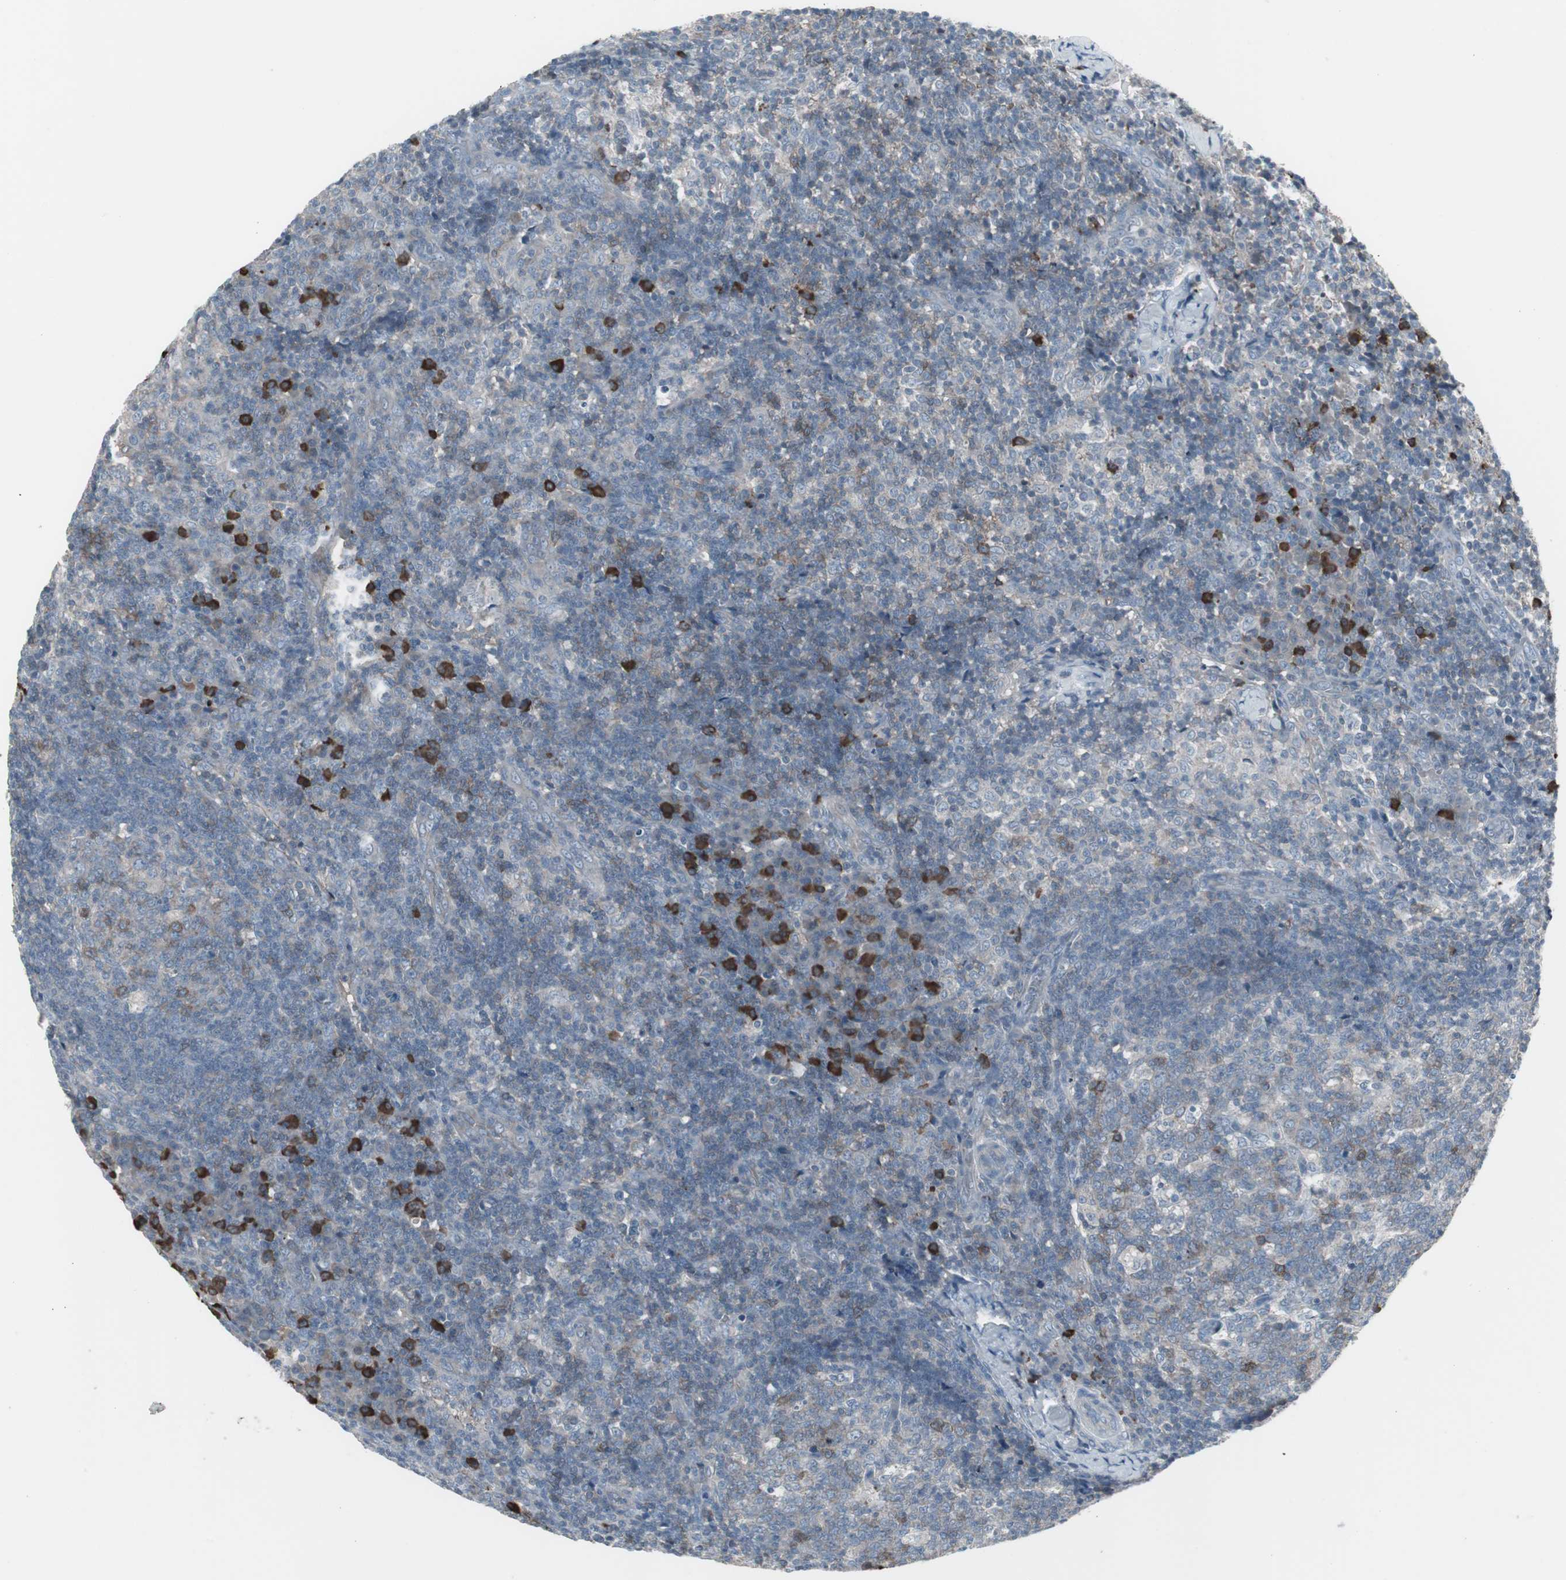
{"staining": {"intensity": "strong", "quantity": "<25%", "location": "cytoplasmic/membranous"}, "tissue": "lymph node", "cell_type": "Germinal center cells", "image_type": "normal", "snomed": [{"axis": "morphology", "description": "Normal tissue, NOS"}, {"axis": "morphology", "description": "Inflammation, NOS"}, {"axis": "topography", "description": "Lymph node"}], "caption": "An immunohistochemistry (IHC) image of unremarkable tissue is shown. Protein staining in brown shows strong cytoplasmic/membranous positivity in lymph node within germinal center cells.", "gene": "ZSCAN32", "patient": {"sex": "male", "age": 55}}